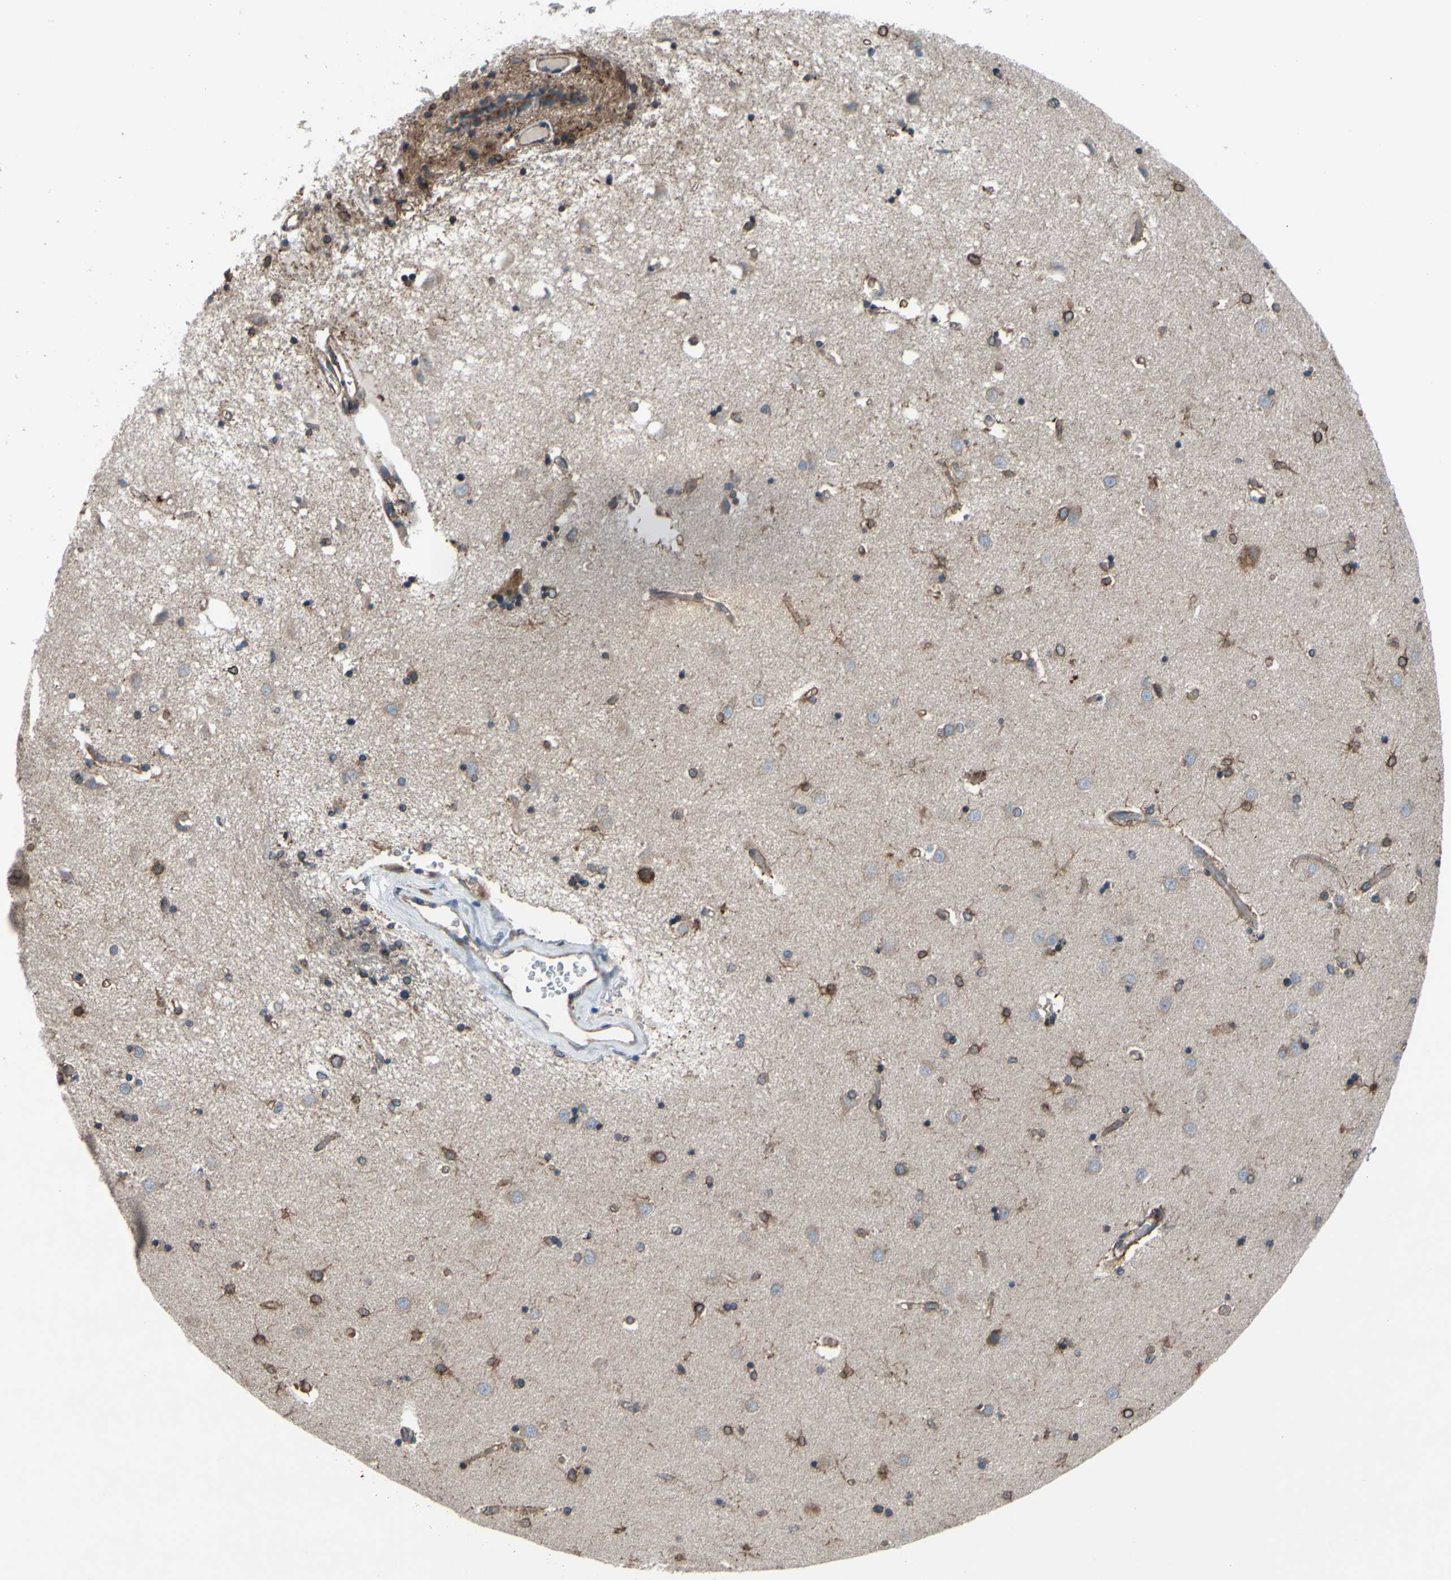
{"staining": {"intensity": "strong", "quantity": "25%-75%", "location": "cytoplasmic/membranous"}, "tissue": "caudate", "cell_type": "Glial cells", "image_type": "normal", "snomed": [{"axis": "morphology", "description": "Normal tissue, NOS"}, {"axis": "topography", "description": "Lateral ventricle wall"}], "caption": "Caudate stained for a protein displays strong cytoplasmic/membranous positivity in glial cells.", "gene": "CLCC1", "patient": {"sex": "female", "age": 54}}